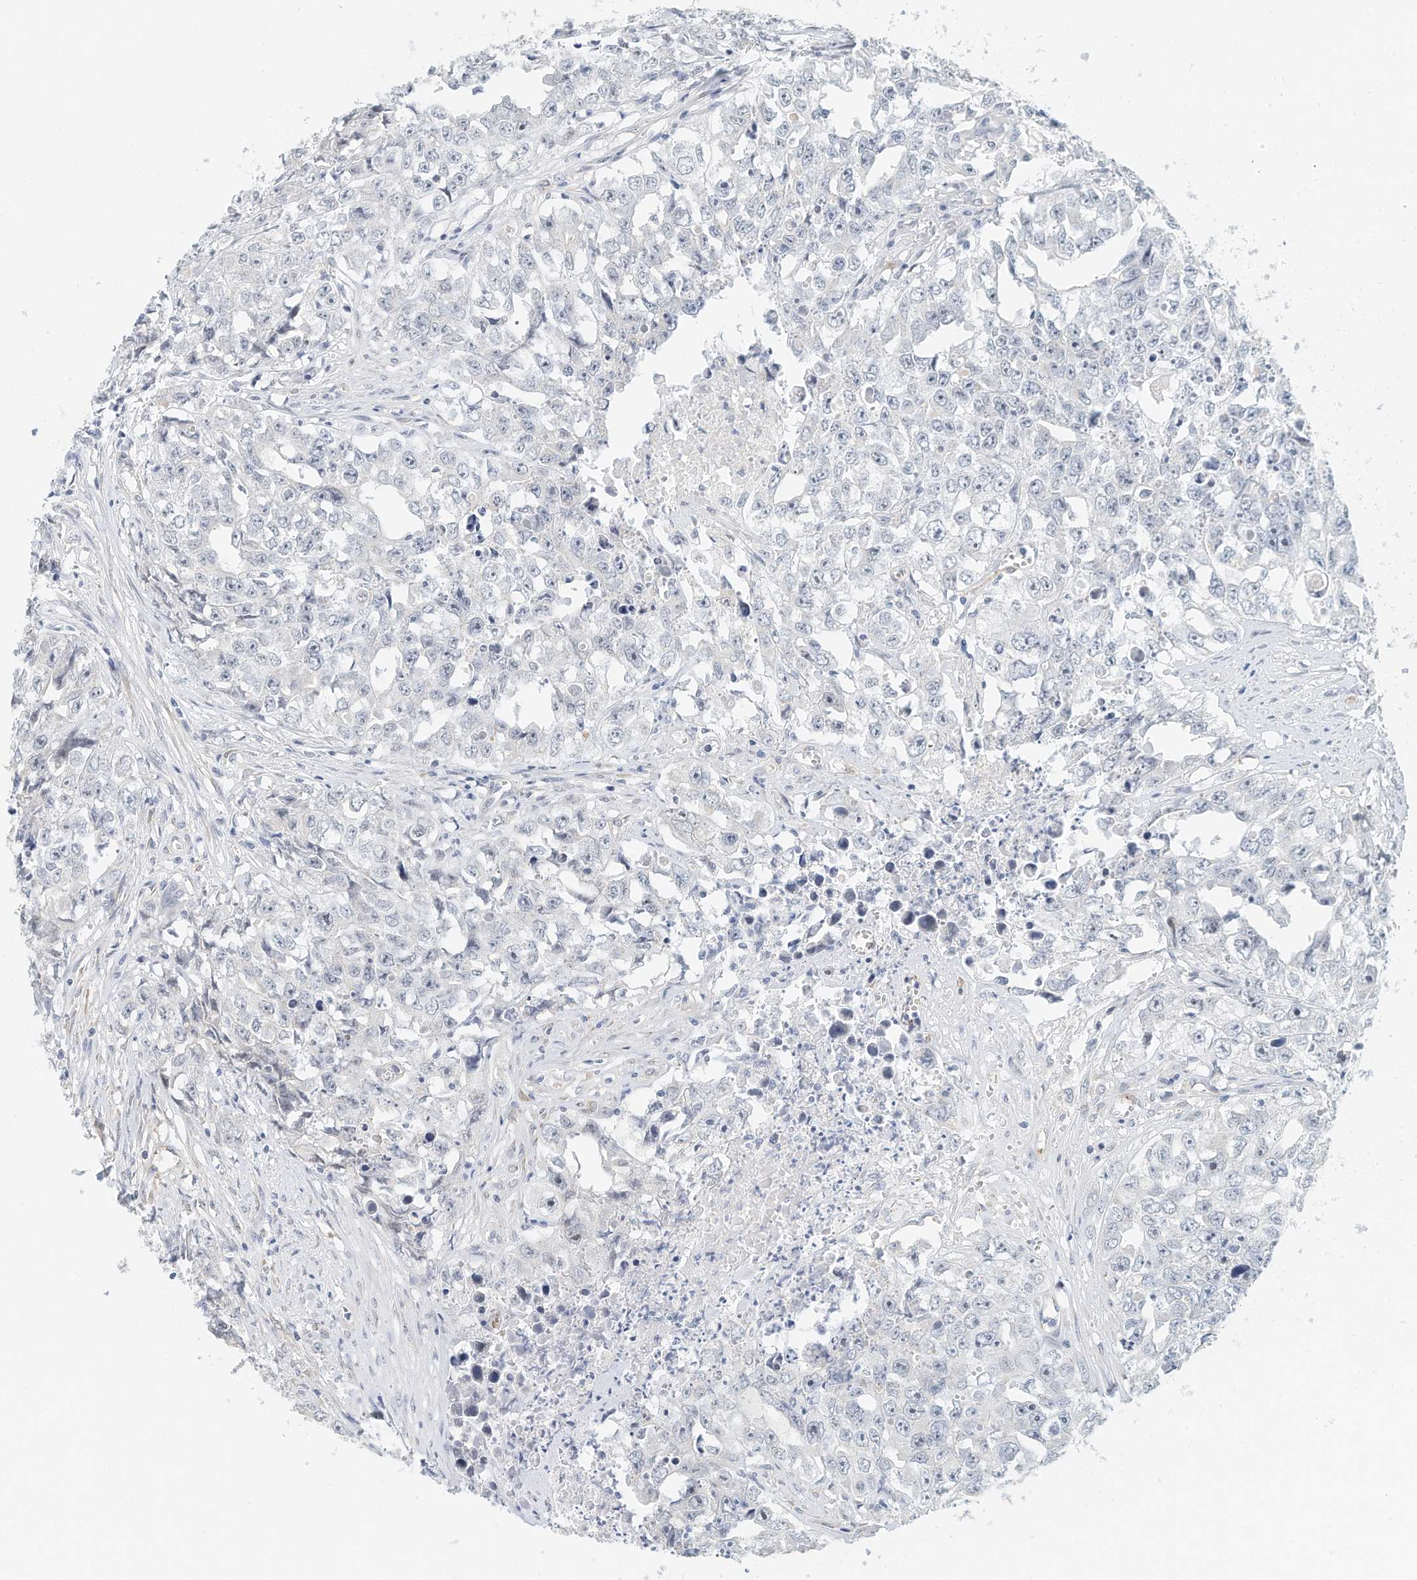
{"staining": {"intensity": "negative", "quantity": "none", "location": "none"}, "tissue": "testis cancer", "cell_type": "Tumor cells", "image_type": "cancer", "snomed": [{"axis": "morphology", "description": "Seminoma, NOS"}, {"axis": "morphology", "description": "Carcinoma, Embryonal, NOS"}, {"axis": "topography", "description": "Testis"}], "caption": "Immunohistochemical staining of human testis seminoma displays no significant expression in tumor cells. The staining is performed using DAB (3,3'-diaminobenzidine) brown chromogen with nuclei counter-stained in using hematoxylin.", "gene": "ARHGAP28", "patient": {"sex": "male", "age": 43}}